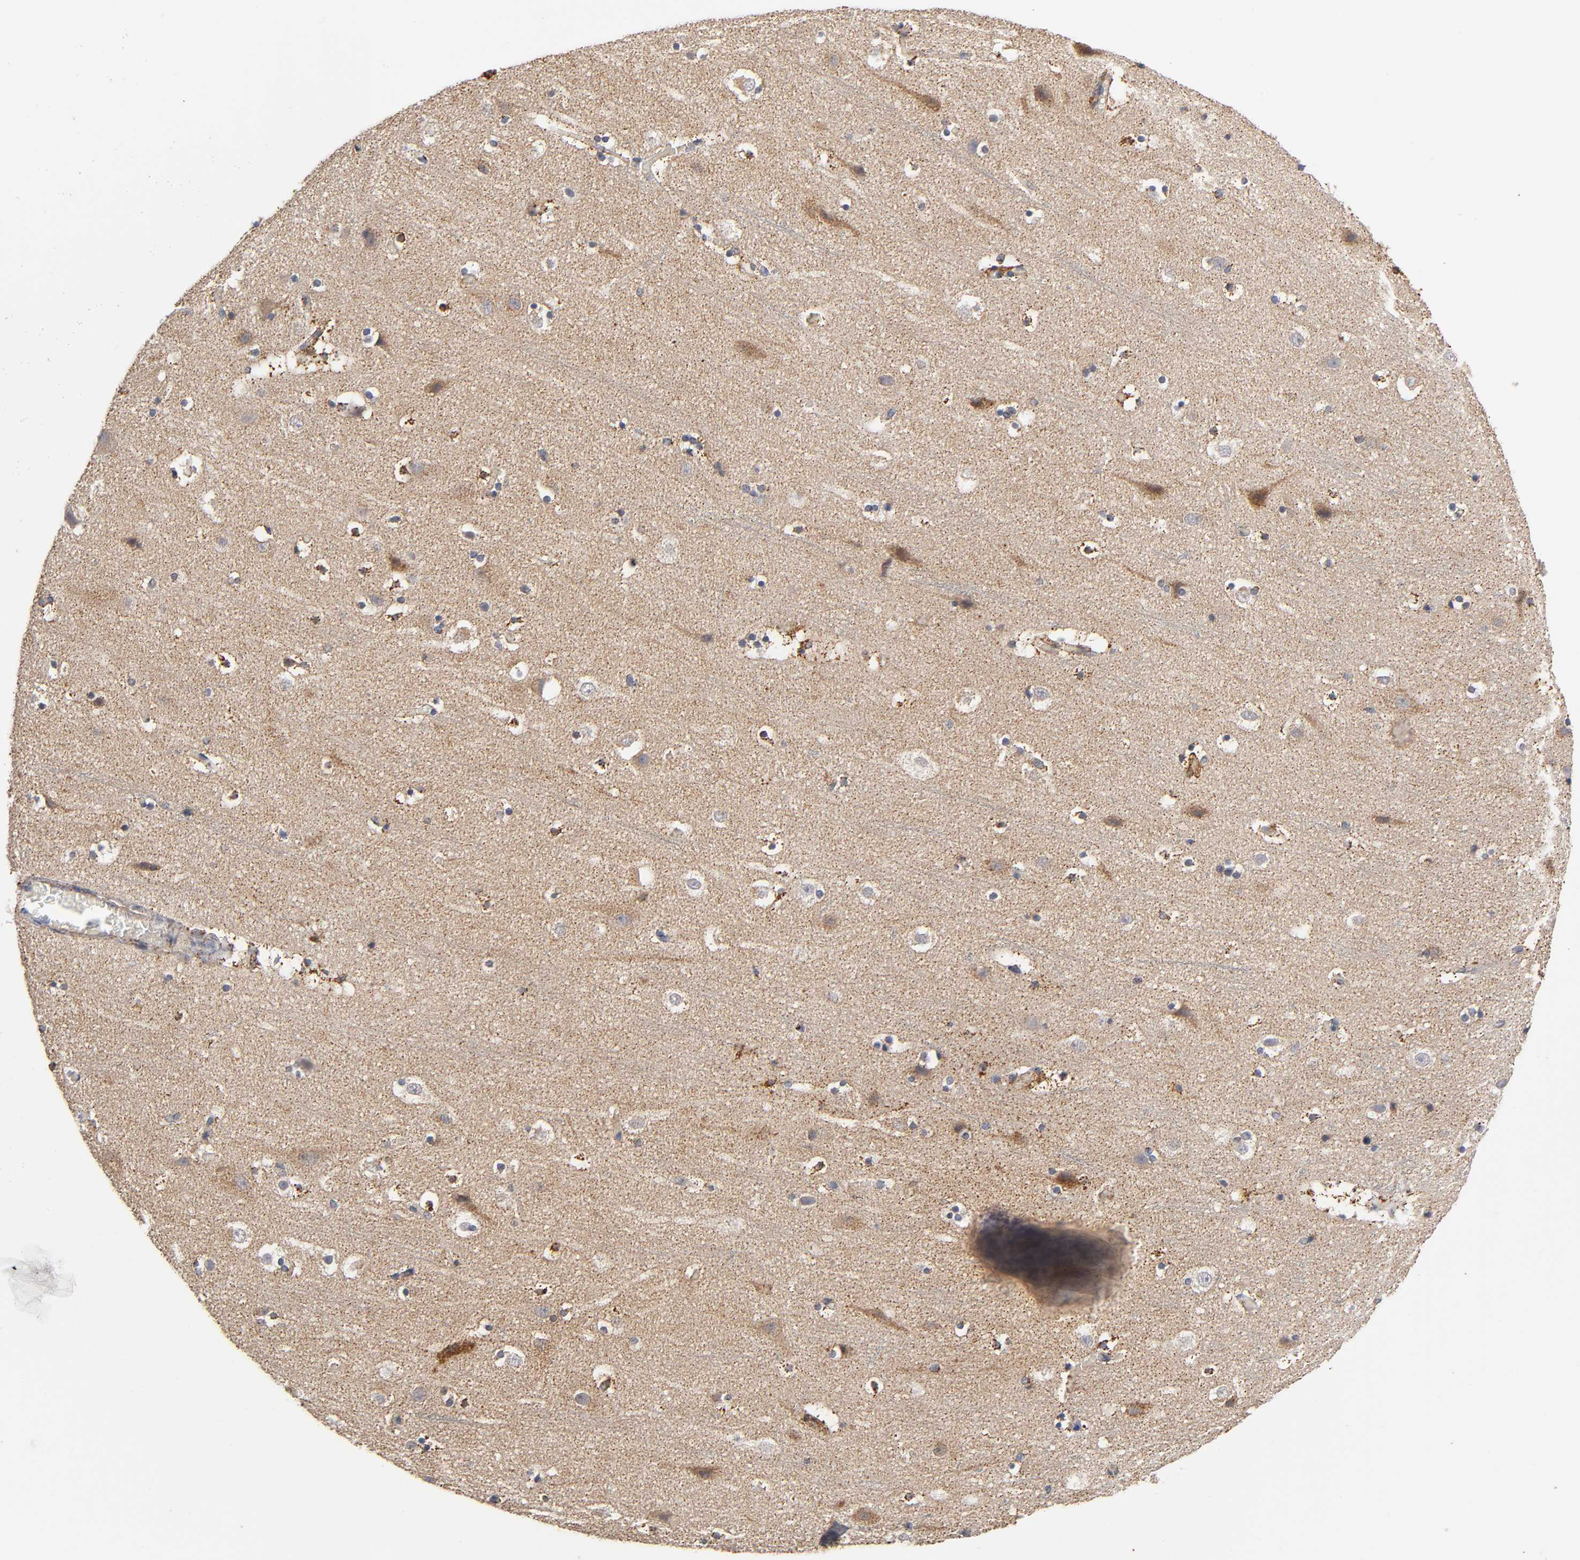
{"staining": {"intensity": "weak", "quantity": "25%-75%", "location": "cytoplasmic/membranous"}, "tissue": "cerebral cortex", "cell_type": "Endothelial cells", "image_type": "normal", "snomed": [{"axis": "morphology", "description": "Normal tissue, NOS"}, {"axis": "topography", "description": "Cerebral cortex"}], "caption": "Weak cytoplasmic/membranous expression is identified in approximately 25%-75% of endothelial cells in unremarkable cerebral cortex.", "gene": "ISG15", "patient": {"sex": "male", "age": 45}}